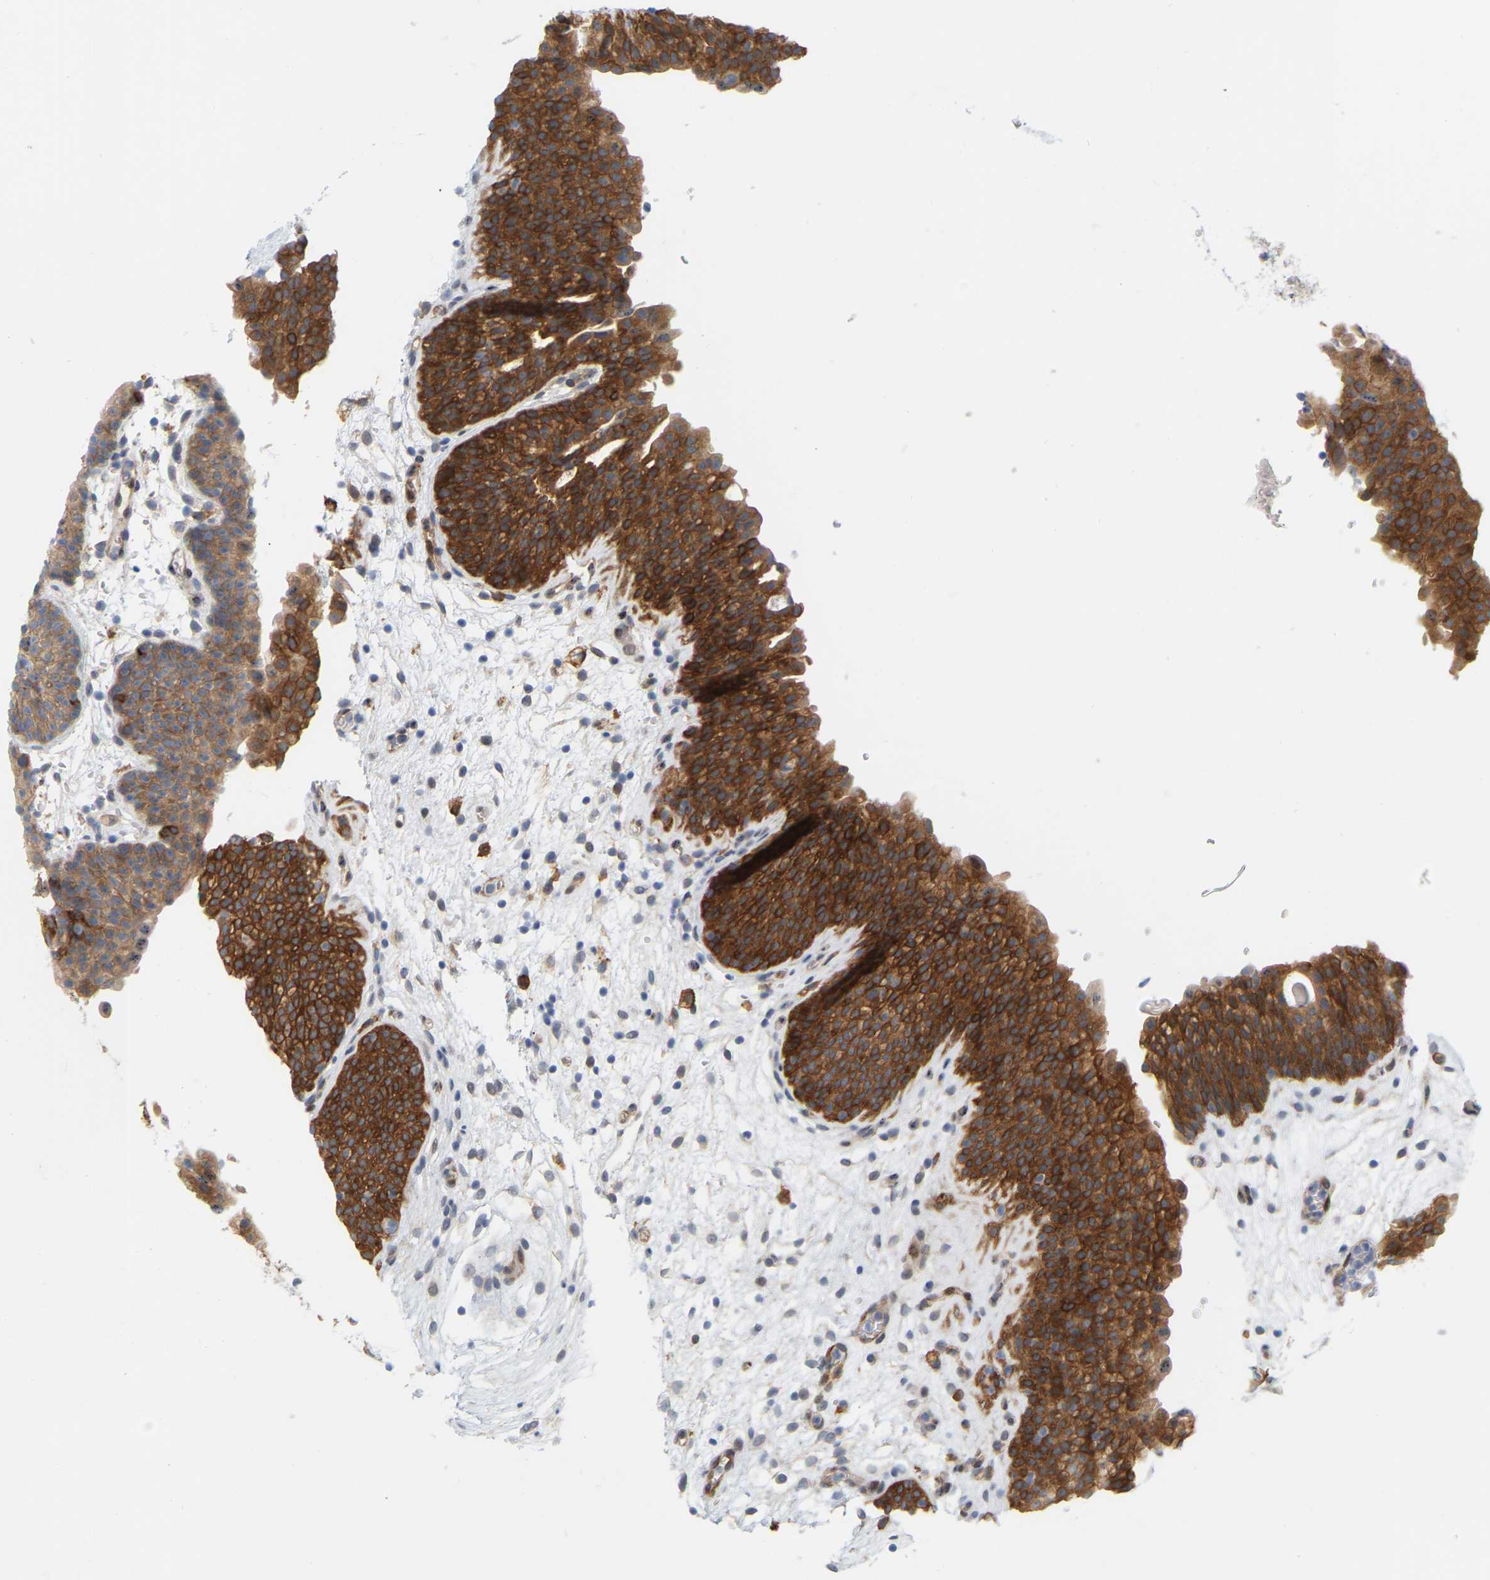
{"staining": {"intensity": "strong", "quantity": ">75%", "location": "cytoplasmic/membranous"}, "tissue": "urinary bladder", "cell_type": "Urothelial cells", "image_type": "normal", "snomed": [{"axis": "morphology", "description": "Normal tissue, NOS"}, {"axis": "topography", "description": "Urinary bladder"}], "caption": "A histopathology image showing strong cytoplasmic/membranous expression in about >75% of urothelial cells in normal urinary bladder, as visualized by brown immunohistochemical staining.", "gene": "RAPH1", "patient": {"sex": "male", "age": 37}}